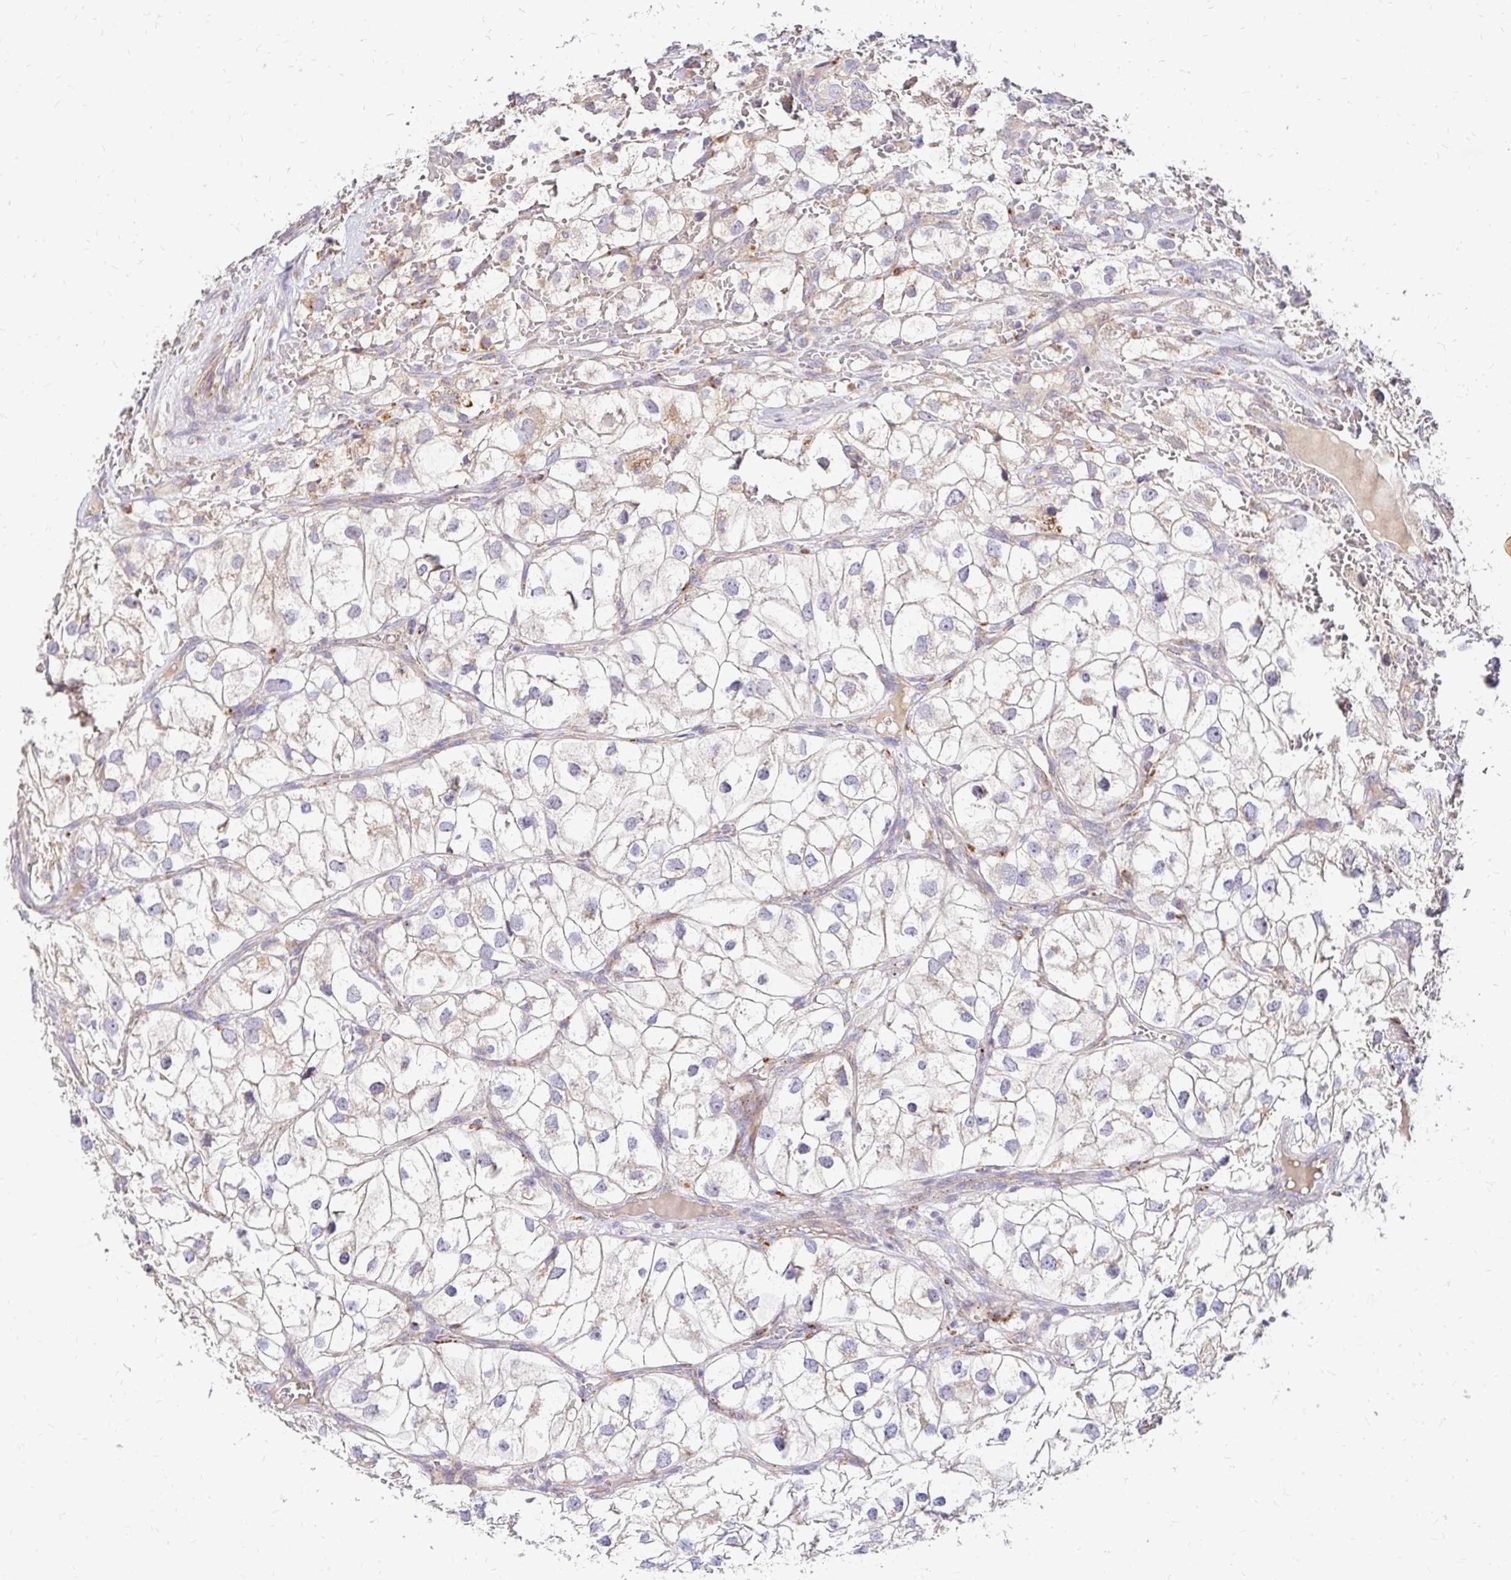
{"staining": {"intensity": "negative", "quantity": "none", "location": "none"}, "tissue": "renal cancer", "cell_type": "Tumor cells", "image_type": "cancer", "snomed": [{"axis": "morphology", "description": "Adenocarcinoma, NOS"}, {"axis": "topography", "description": "Kidney"}], "caption": "The immunohistochemistry histopathology image has no significant positivity in tumor cells of renal cancer (adenocarcinoma) tissue. (DAB immunohistochemistry (IHC), high magnification).", "gene": "IDUA", "patient": {"sex": "male", "age": 59}}